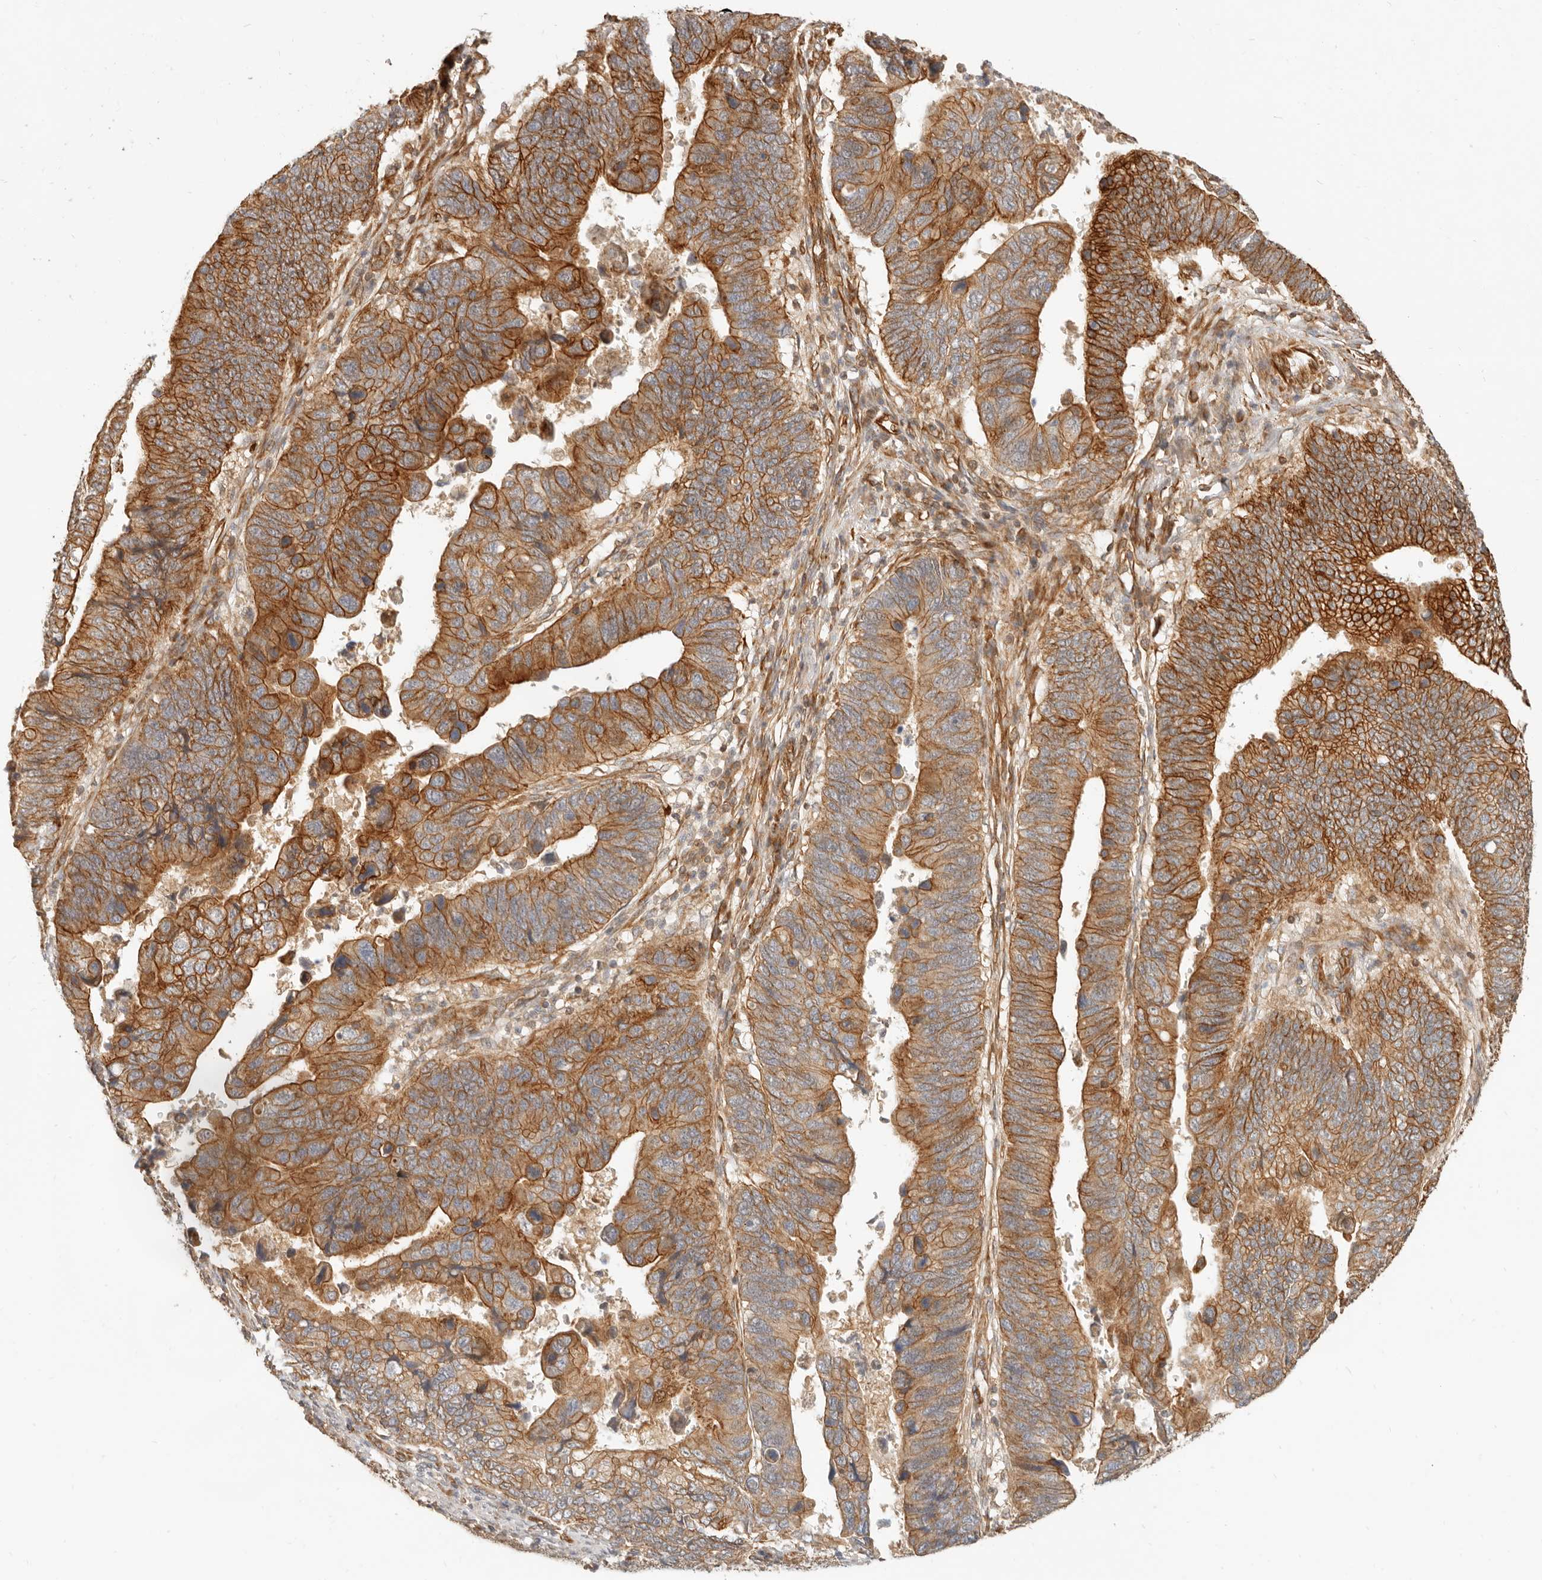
{"staining": {"intensity": "strong", "quantity": ">75%", "location": "cytoplasmic/membranous"}, "tissue": "stomach cancer", "cell_type": "Tumor cells", "image_type": "cancer", "snomed": [{"axis": "morphology", "description": "Adenocarcinoma, NOS"}, {"axis": "topography", "description": "Stomach"}], "caption": "Immunohistochemical staining of human adenocarcinoma (stomach) displays high levels of strong cytoplasmic/membranous protein positivity in about >75% of tumor cells.", "gene": "UFSP1", "patient": {"sex": "male", "age": 59}}